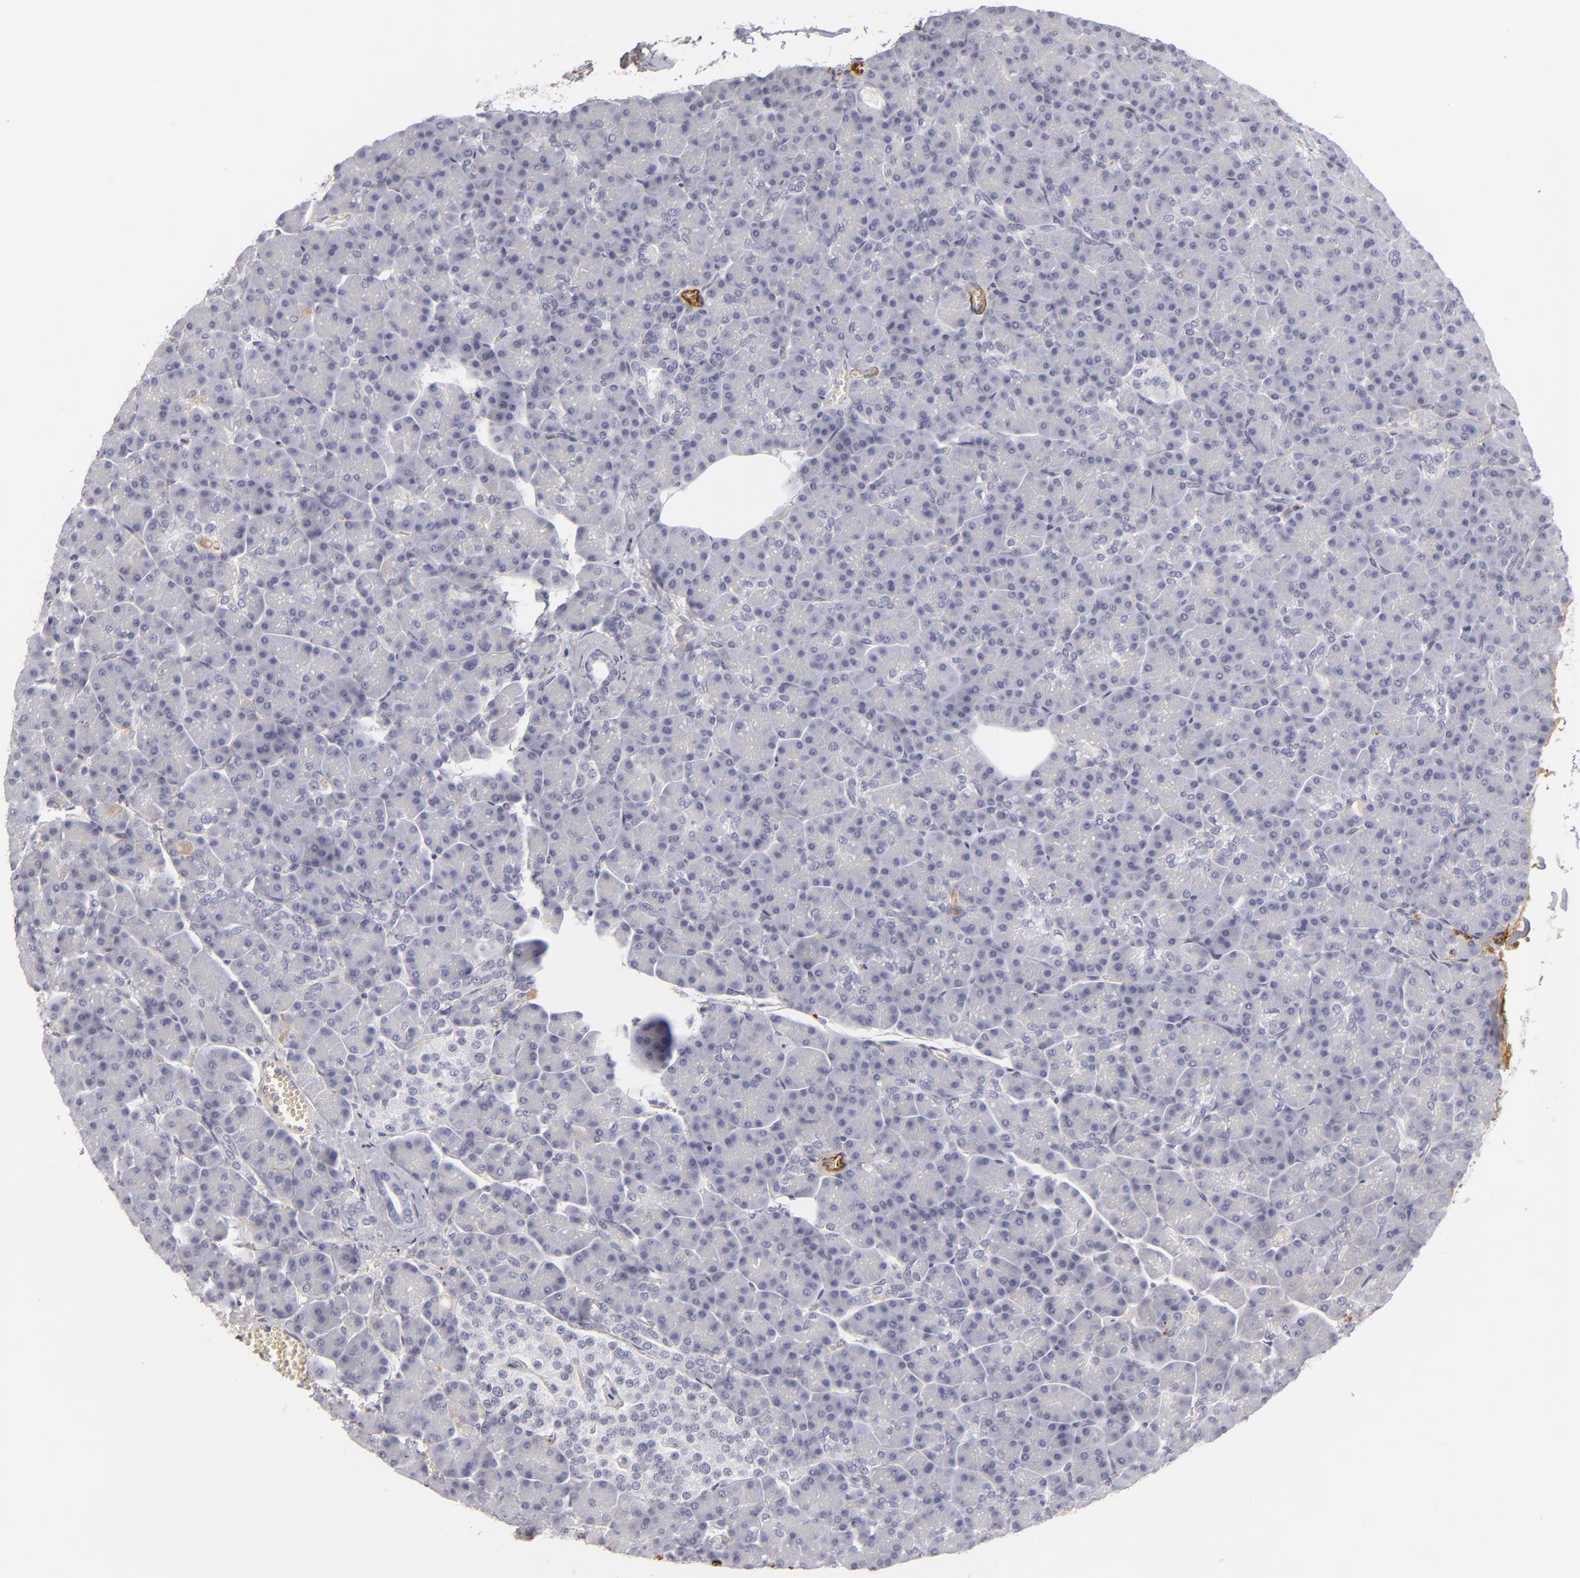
{"staining": {"intensity": "negative", "quantity": "none", "location": "none"}, "tissue": "pancreas", "cell_type": "Exocrine glandular cells", "image_type": "normal", "snomed": [{"axis": "morphology", "description": "Normal tissue, NOS"}, {"axis": "topography", "description": "Pancreas"}], "caption": "Micrograph shows no protein positivity in exocrine glandular cells of unremarkable pancreas.", "gene": "C9", "patient": {"sex": "female", "age": 43}}